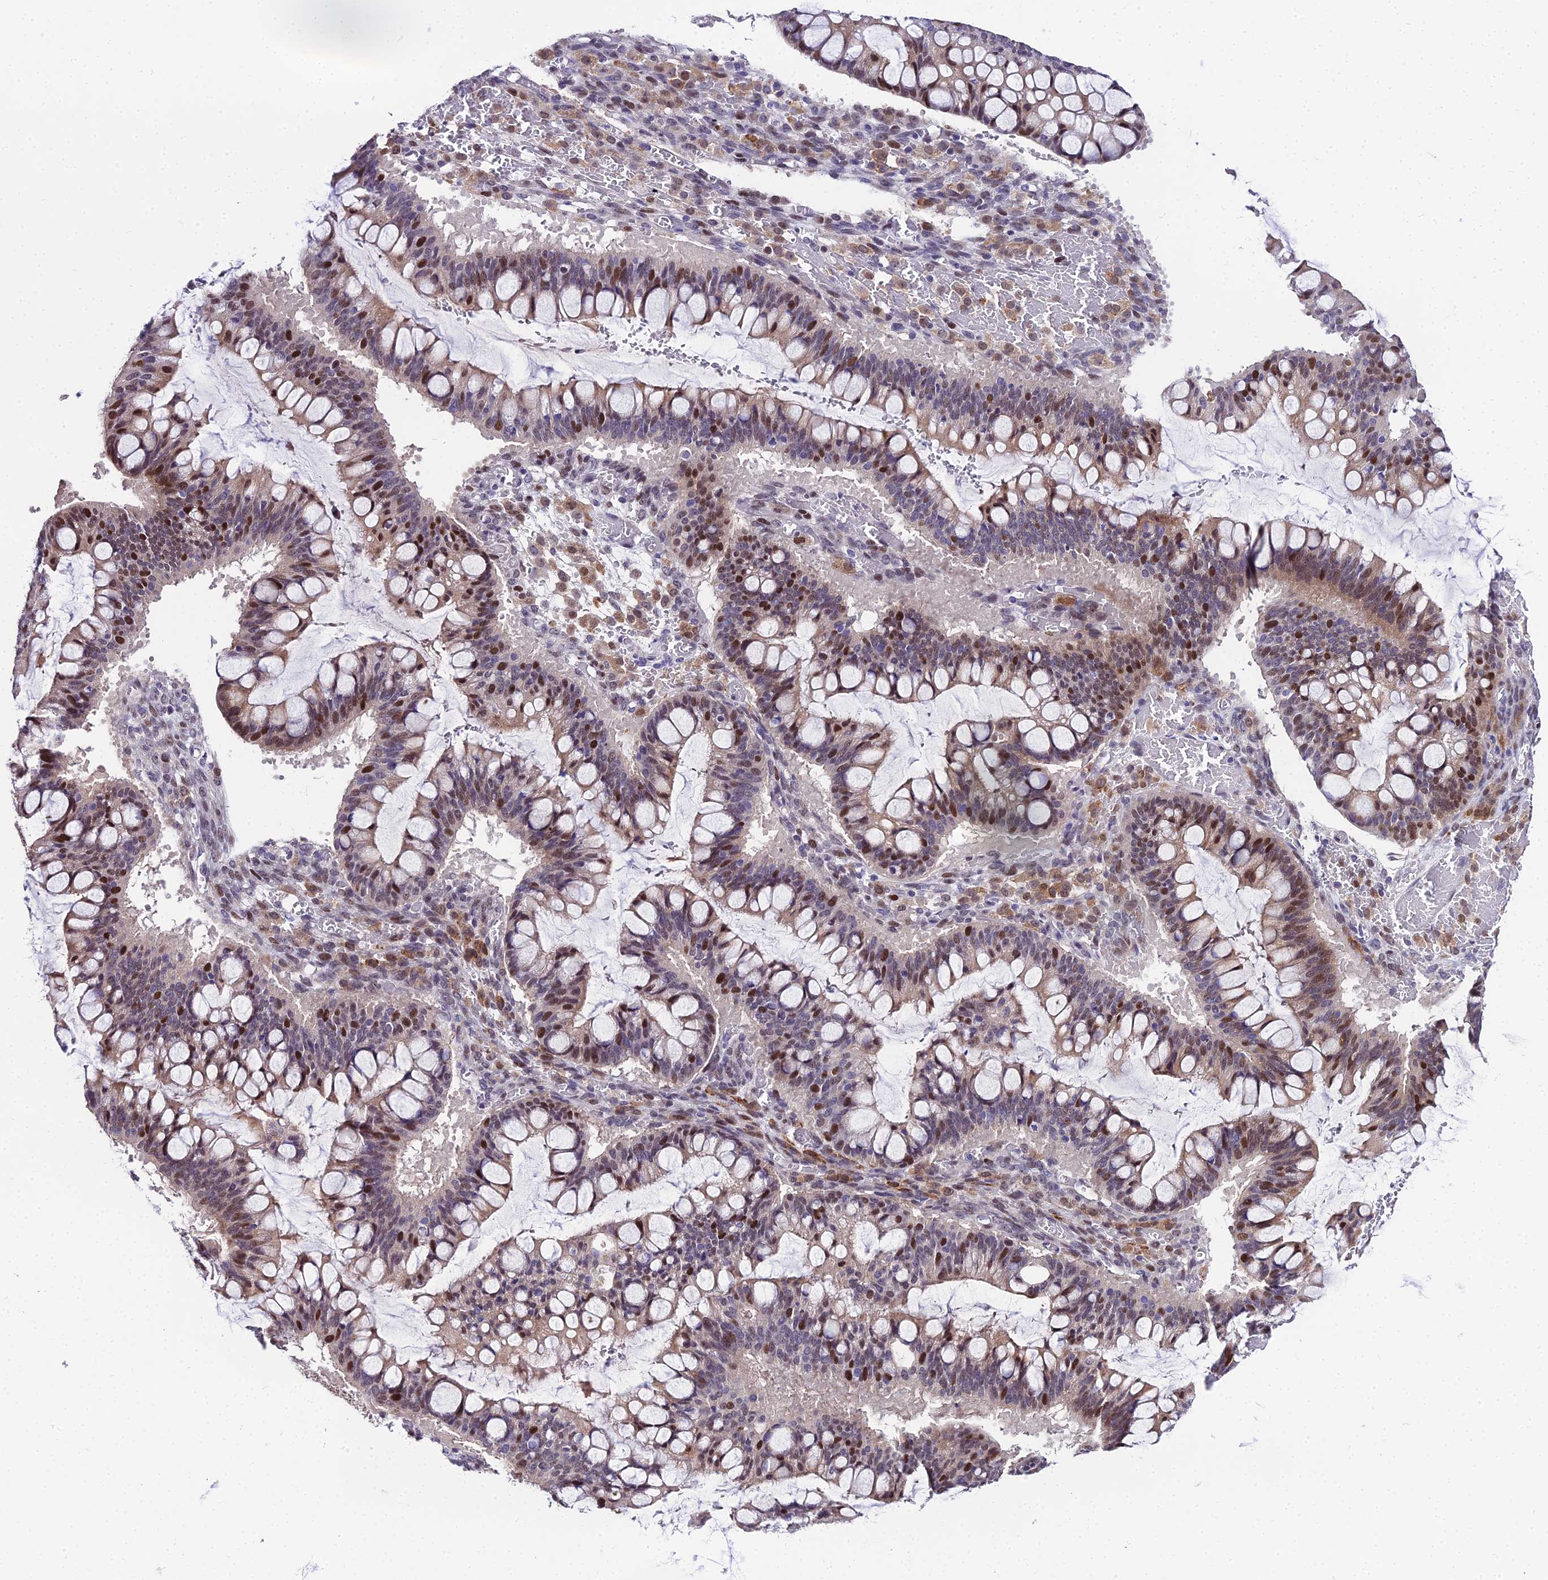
{"staining": {"intensity": "moderate", "quantity": "25%-75%", "location": "cytoplasmic/membranous,nuclear"}, "tissue": "ovarian cancer", "cell_type": "Tumor cells", "image_type": "cancer", "snomed": [{"axis": "morphology", "description": "Cystadenocarcinoma, mucinous, NOS"}, {"axis": "topography", "description": "Ovary"}], "caption": "The immunohistochemical stain labels moderate cytoplasmic/membranous and nuclear positivity in tumor cells of mucinous cystadenocarcinoma (ovarian) tissue. The protein is stained brown, and the nuclei are stained in blue (DAB (3,3'-diaminobenzidine) IHC with brightfield microscopy, high magnification).", "gene": "TRIML2", "patient": {"sex": "female", "age": 73}}